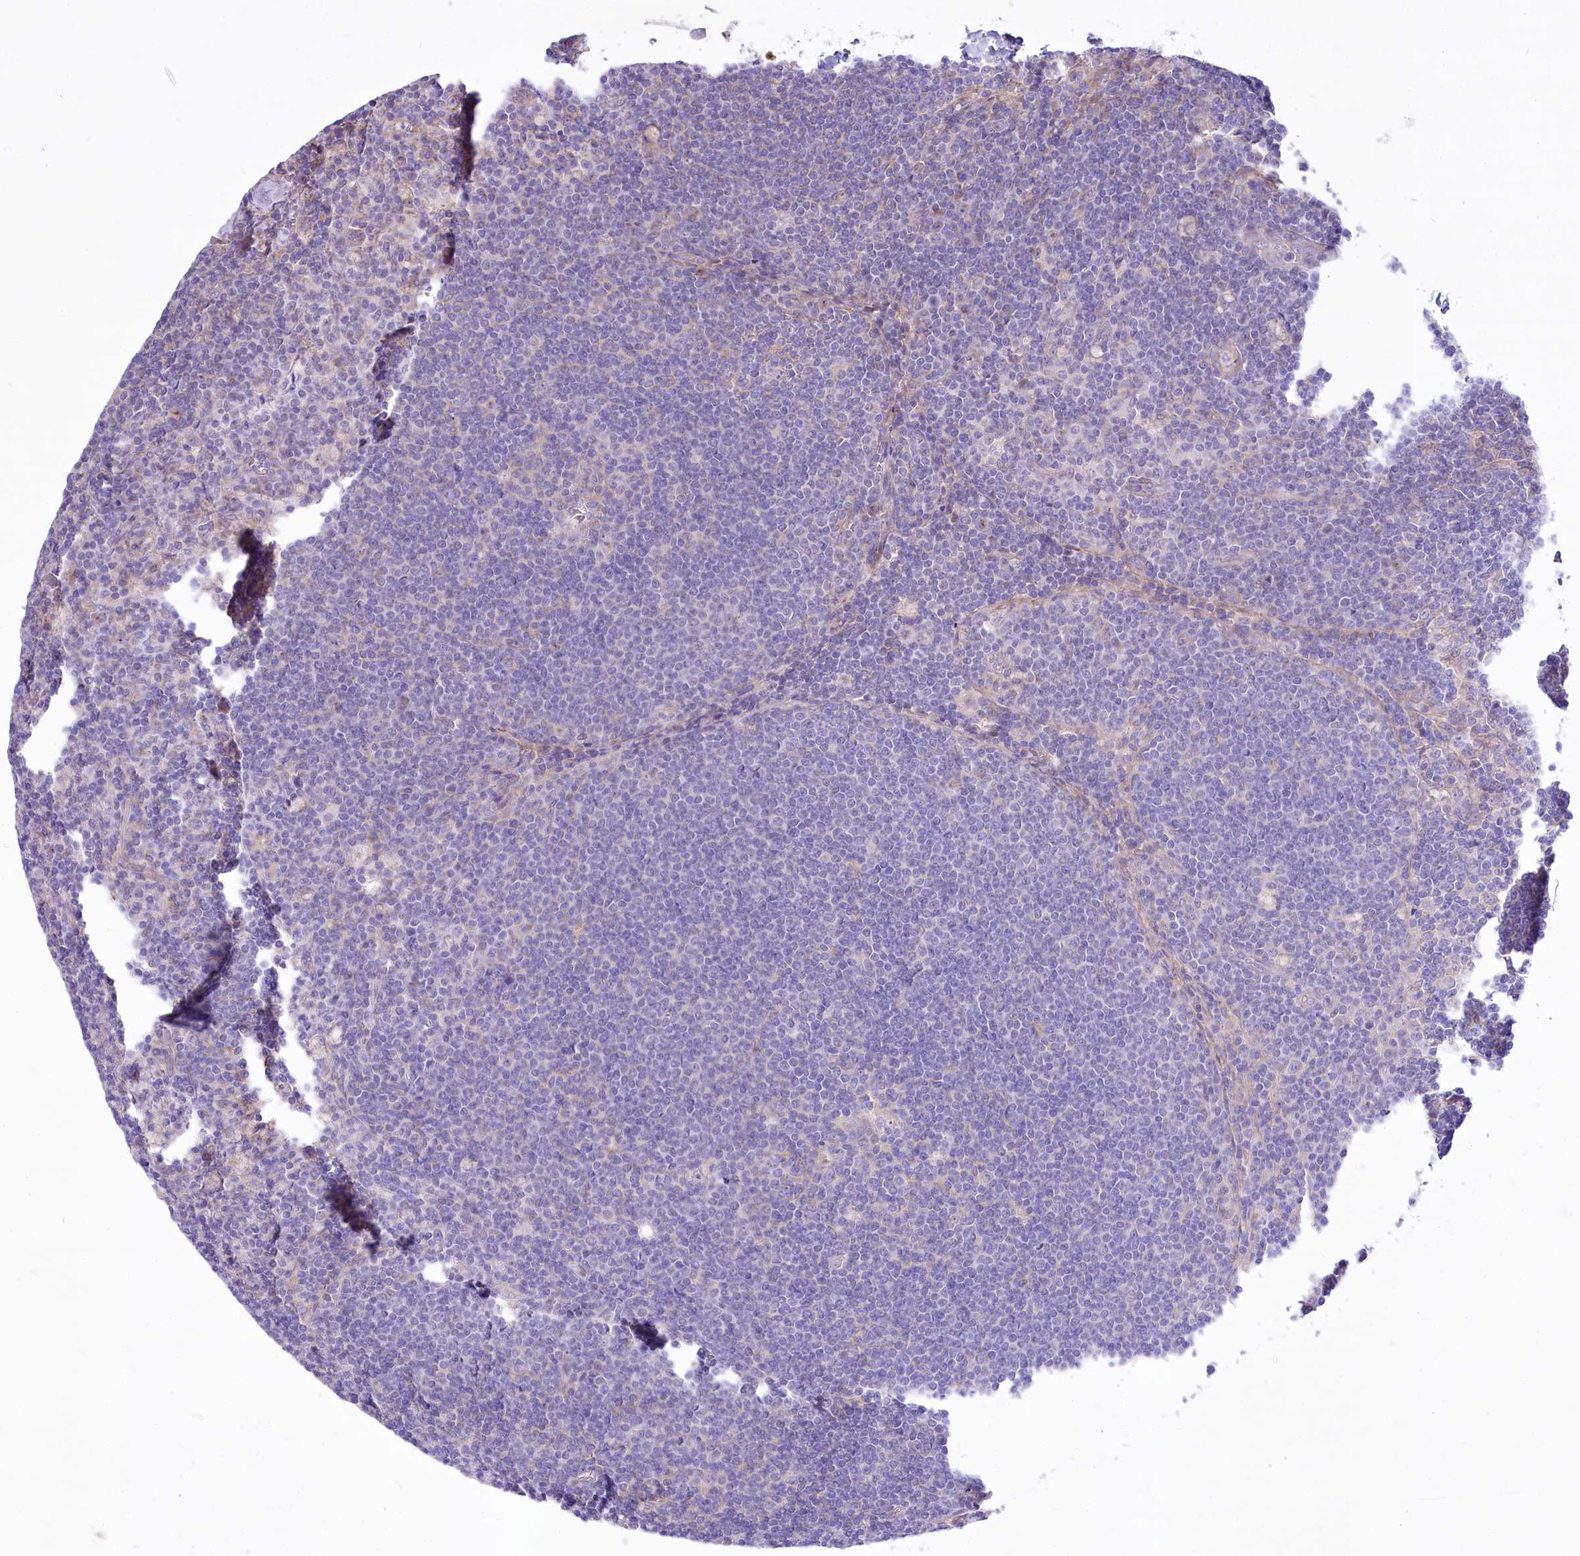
{"staining": {"intensity": "negative", "quantity": "none", "location": "none"}, "tissue": "lymph node", "cell_type": "Germinal center cells", "image_type": "normal", "snomed": [{"axis": "morphology", "description": "Normal tissue, NOS"}, {"axis": "topography", "description": "Lymph node"}], "caption": "Protein analysis of unremarkable lymph node reveals no significant positivity in germinal center cells.", "gene": "LRRC34", "patient": {"sex": "male", "age": 69}}